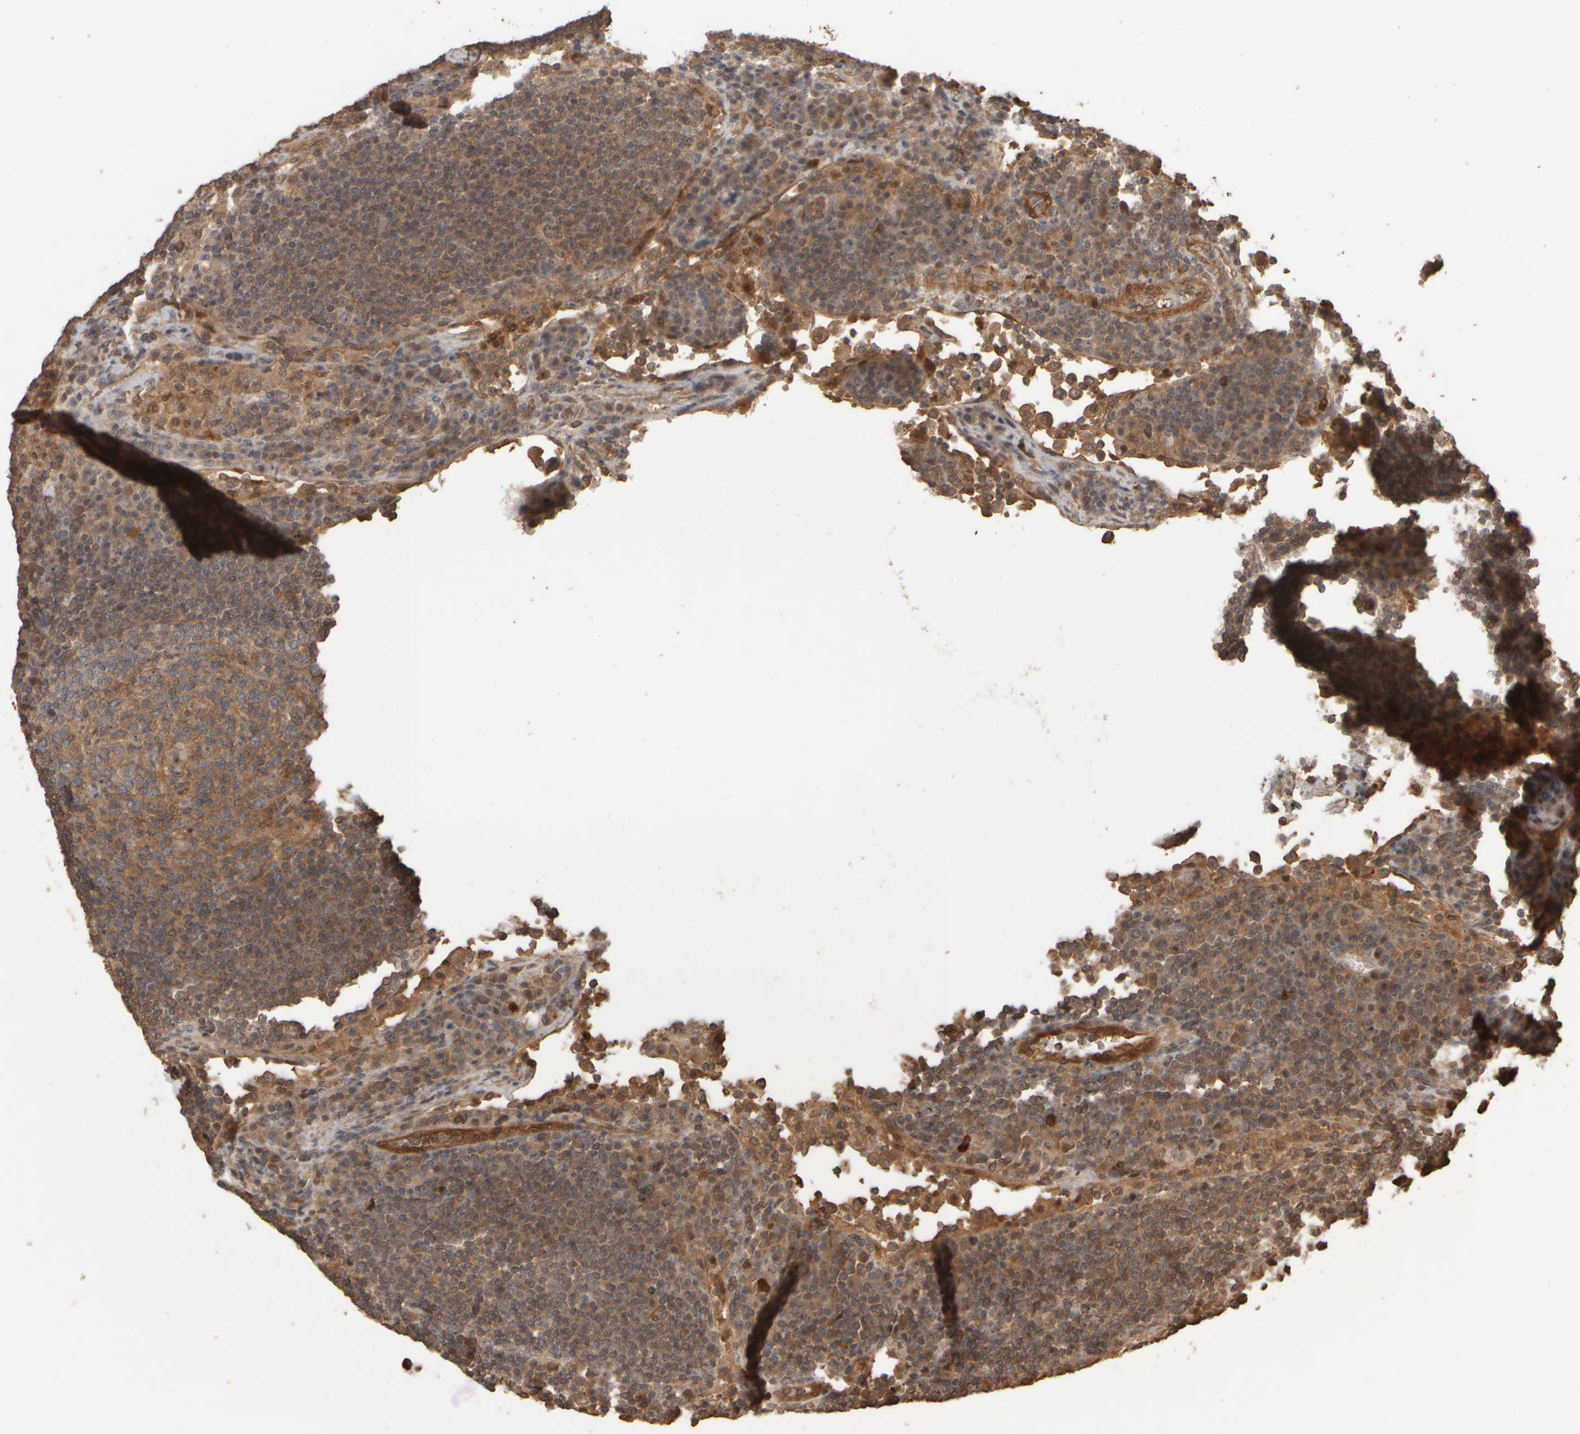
{"staining": {"intensity": "moderate", "quantity": ">75%", "location": "cytoplasmic/membranous"}, "tissue": "lymph node", "cell_type": "Germinal center cells", "image_type": "normal", "snomed": [{"axis": "morphology", "description": "Normal tissue, NOS"}, {"axis": "topography", "description": "Lymph node"}], "caption": "Immunohistochemical staining of unremarkable lymph node displays moderate cytoplasmic/membranous protein expression in approximately >75% of germinal center cells.", "gene": "SPHK1", "patient": {"sex": "female", "age": 53}}